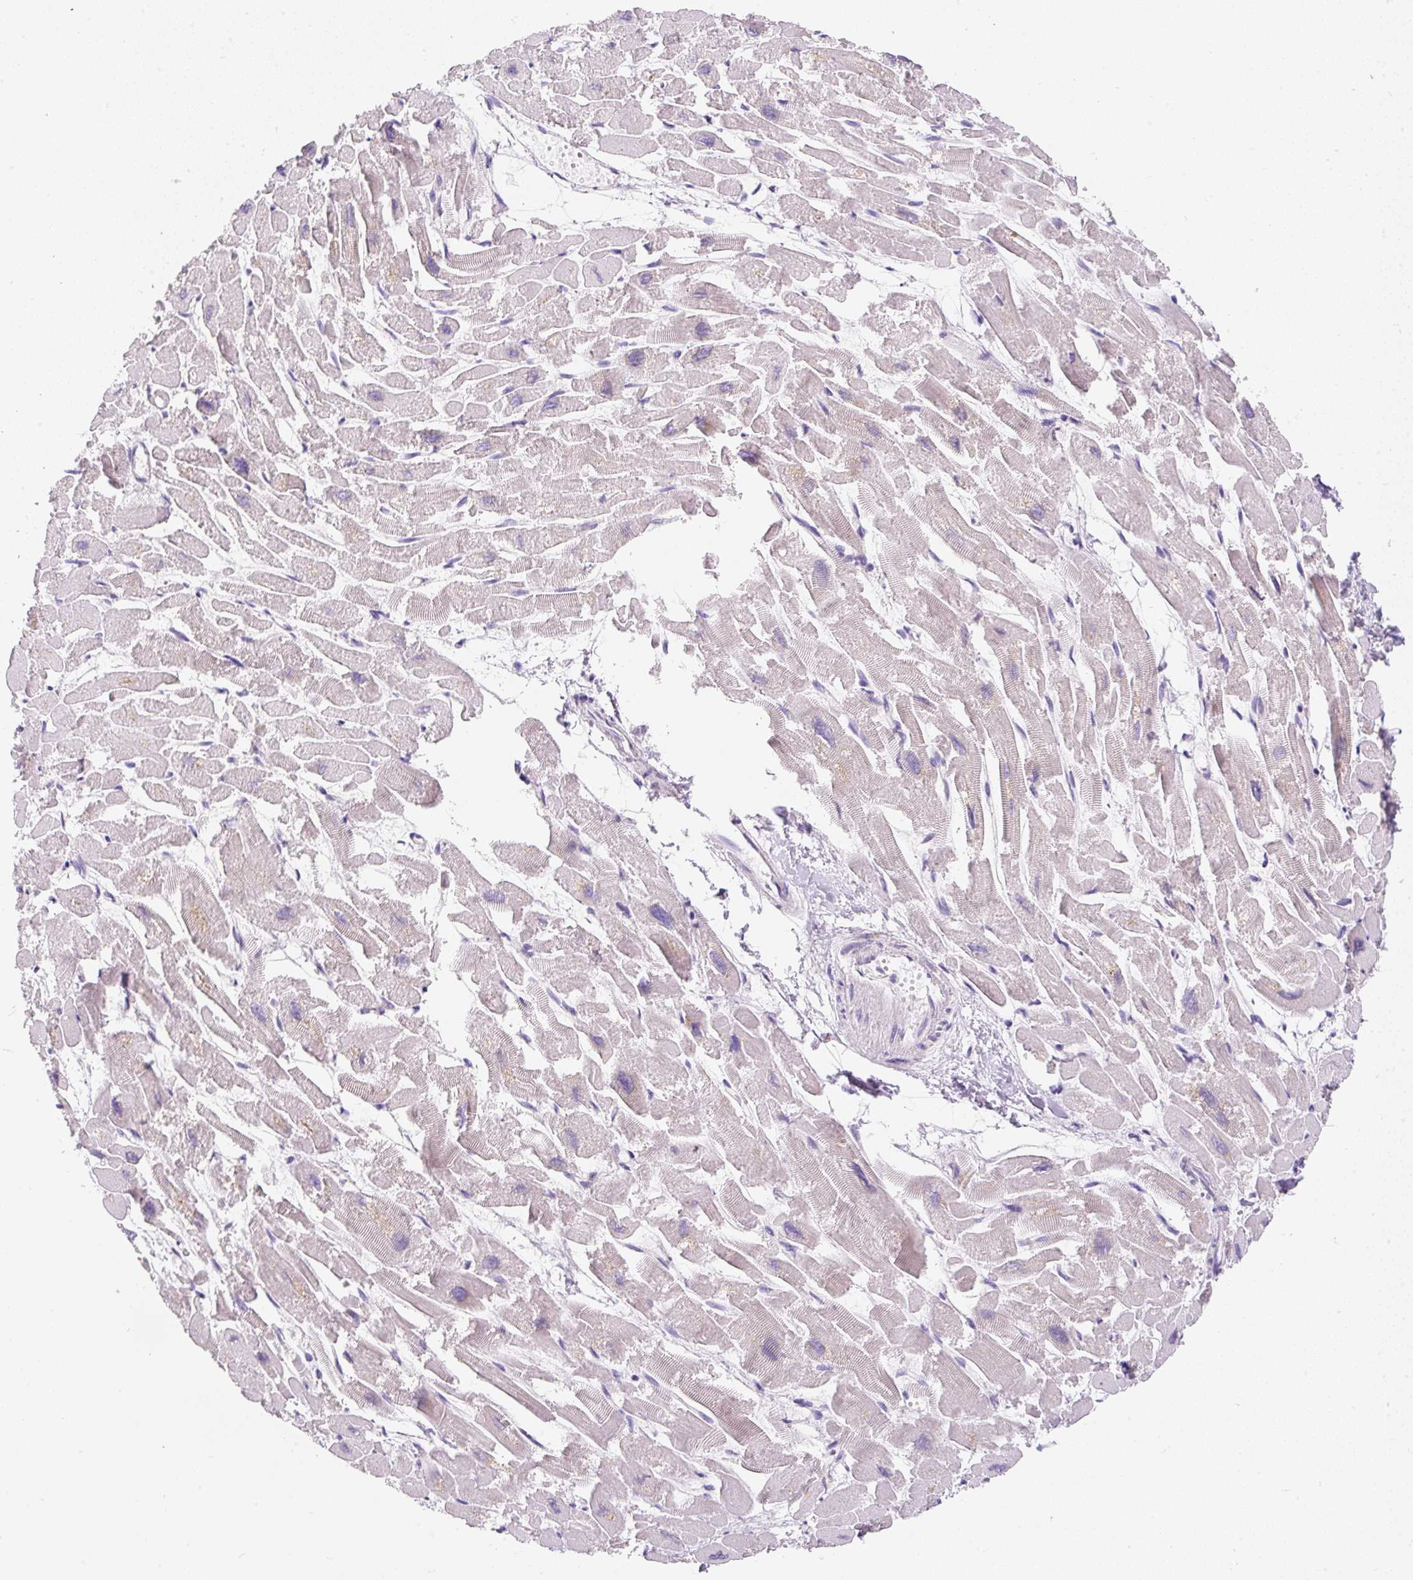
{"staining": {"intensity": "negative", "quantity": "none", "location": "none"}, "tissue": "heart muscle", "cell_type": "Cardiomyocytes", "image_type": "normal", "snomed": [{"axis": "morphology", "description": "Normal tissue, NOS"}, {"axis": "topography", "description": "Heart"}], "caption": "This is a image of immunohistochemistry (IHC) staining of benign heart muscle, which shows no positivity in cardiomyocytes.", "gene": "DDOST", "patient": {"sex": "male", "age": 54}}